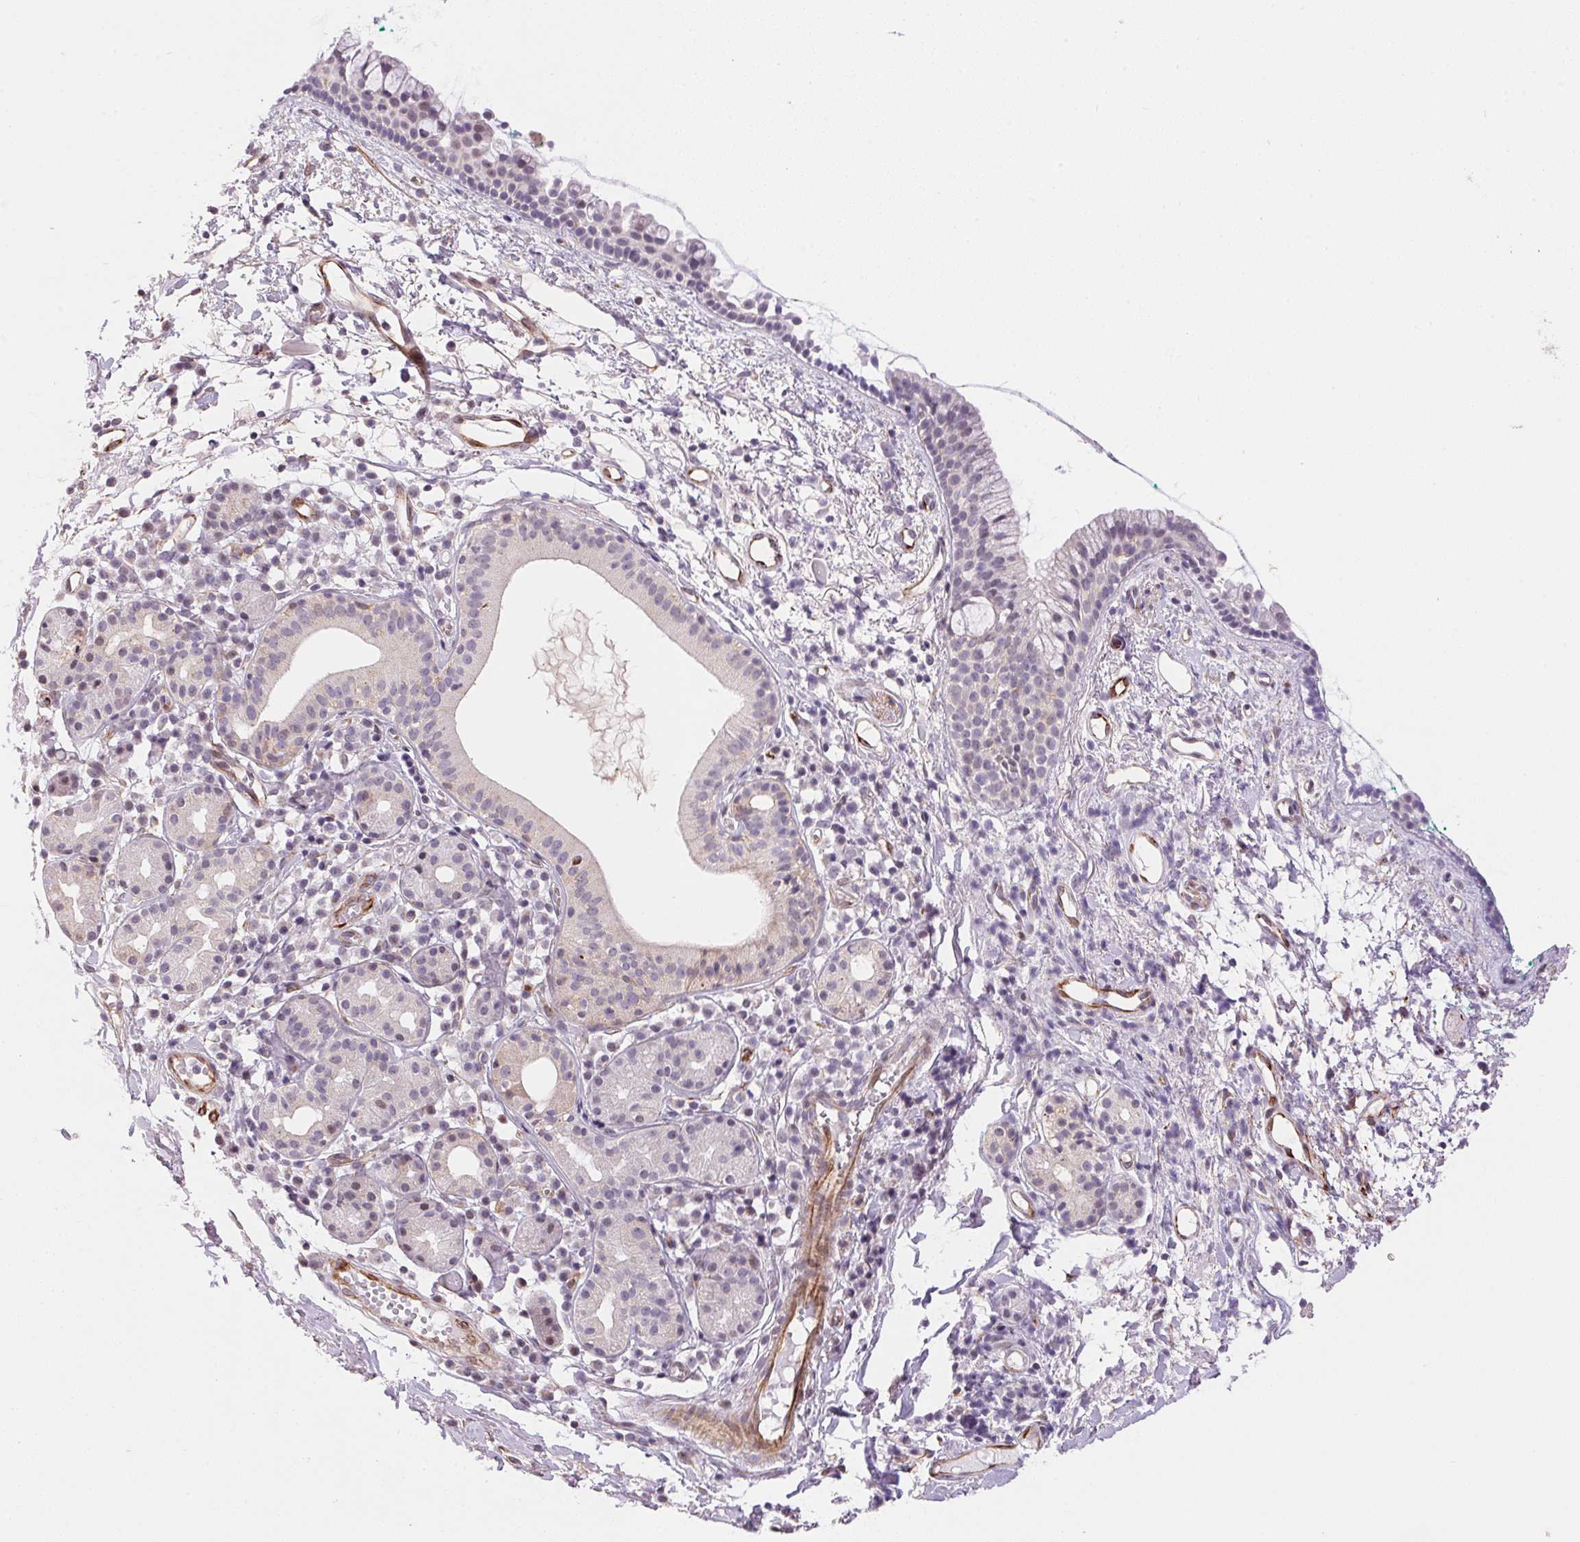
{"staining": {"intensity": "weak", "quantity": "<25%", "location": "cytoplasmic/membranous"}, "tissue": "nasopharynx", "cell_type": "Respiratory epithelial cells", "image_type": "normal", "snomed": [{"axis": "morphology", "description": "Normal tissue, NOS"}, {"axis": "morphology", "description": "Basal cell carcinoma"}, {"axis": "topography", "description": "Cartilage tissue"}, {"axis": "topography", "description": "Nasopharynx"}, {"axis": "topography", "description": "Oral tissue"}], "caption": "Respiratory epithelial cells are negative for brown protein staining in benign nasopharynx.", "gene": "GYG2", "patient": {"sex": "female", "age": 77}}